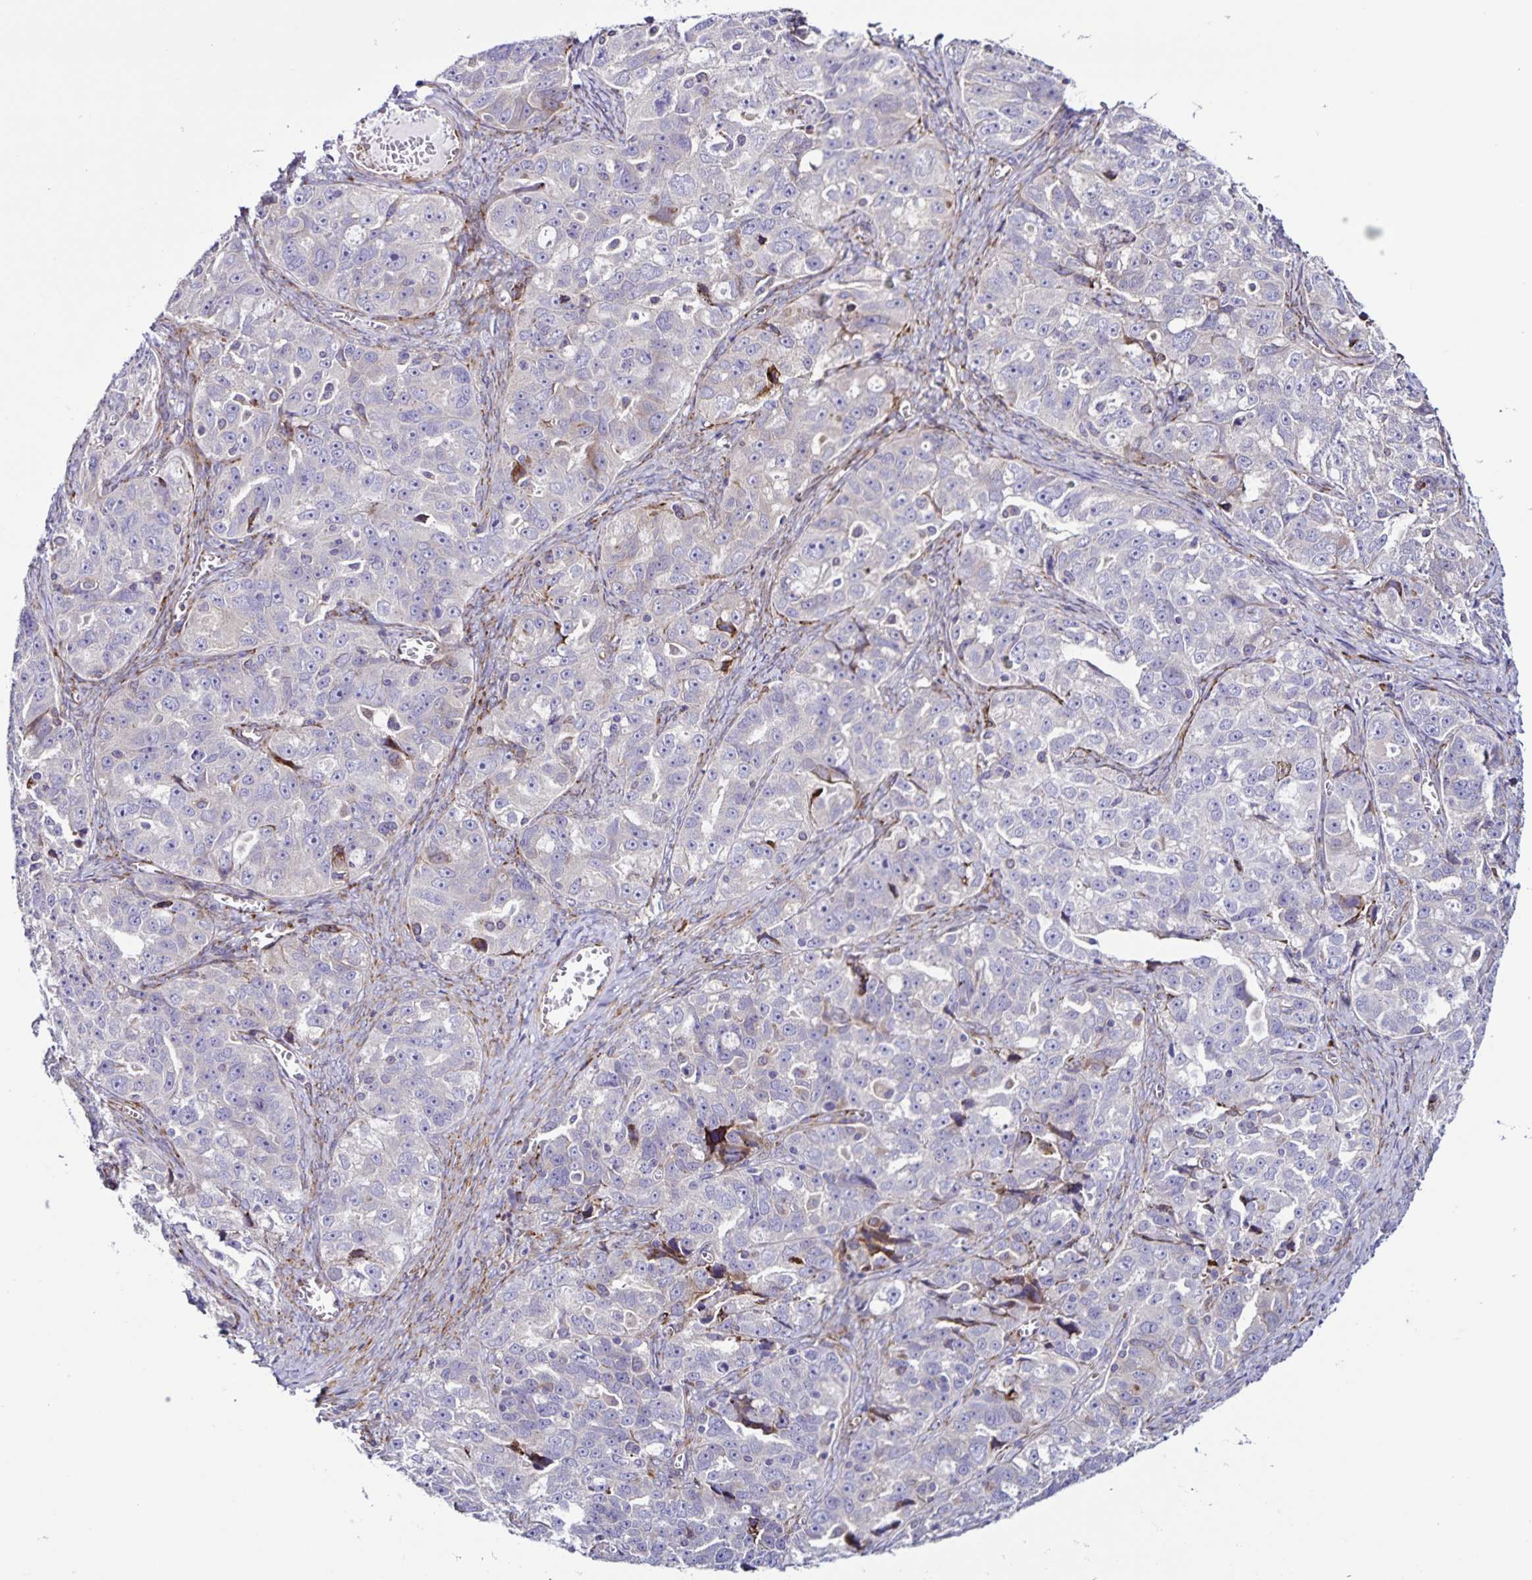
{"staining": {"intensity": "negative", "quantity": "none", "location": "none"}, "tissue": "ovarian cancer", "cell_type": "Tumor cells", "image_type": "cancer", "snomed": [{"axis": "morphology", "description": "Cystadenocarcinoma, serous, NOS"}, {"axis": "topography", "description": "Ovary"}], "caption": "This is an immunohistochemistry (IHC) histopathology image of ovarian cancer (serous cystadenocarcinoma). There is no staining in tumor cells.", "gene": "OSBPL5", "patient": {"sex": "female", "age": 51}}